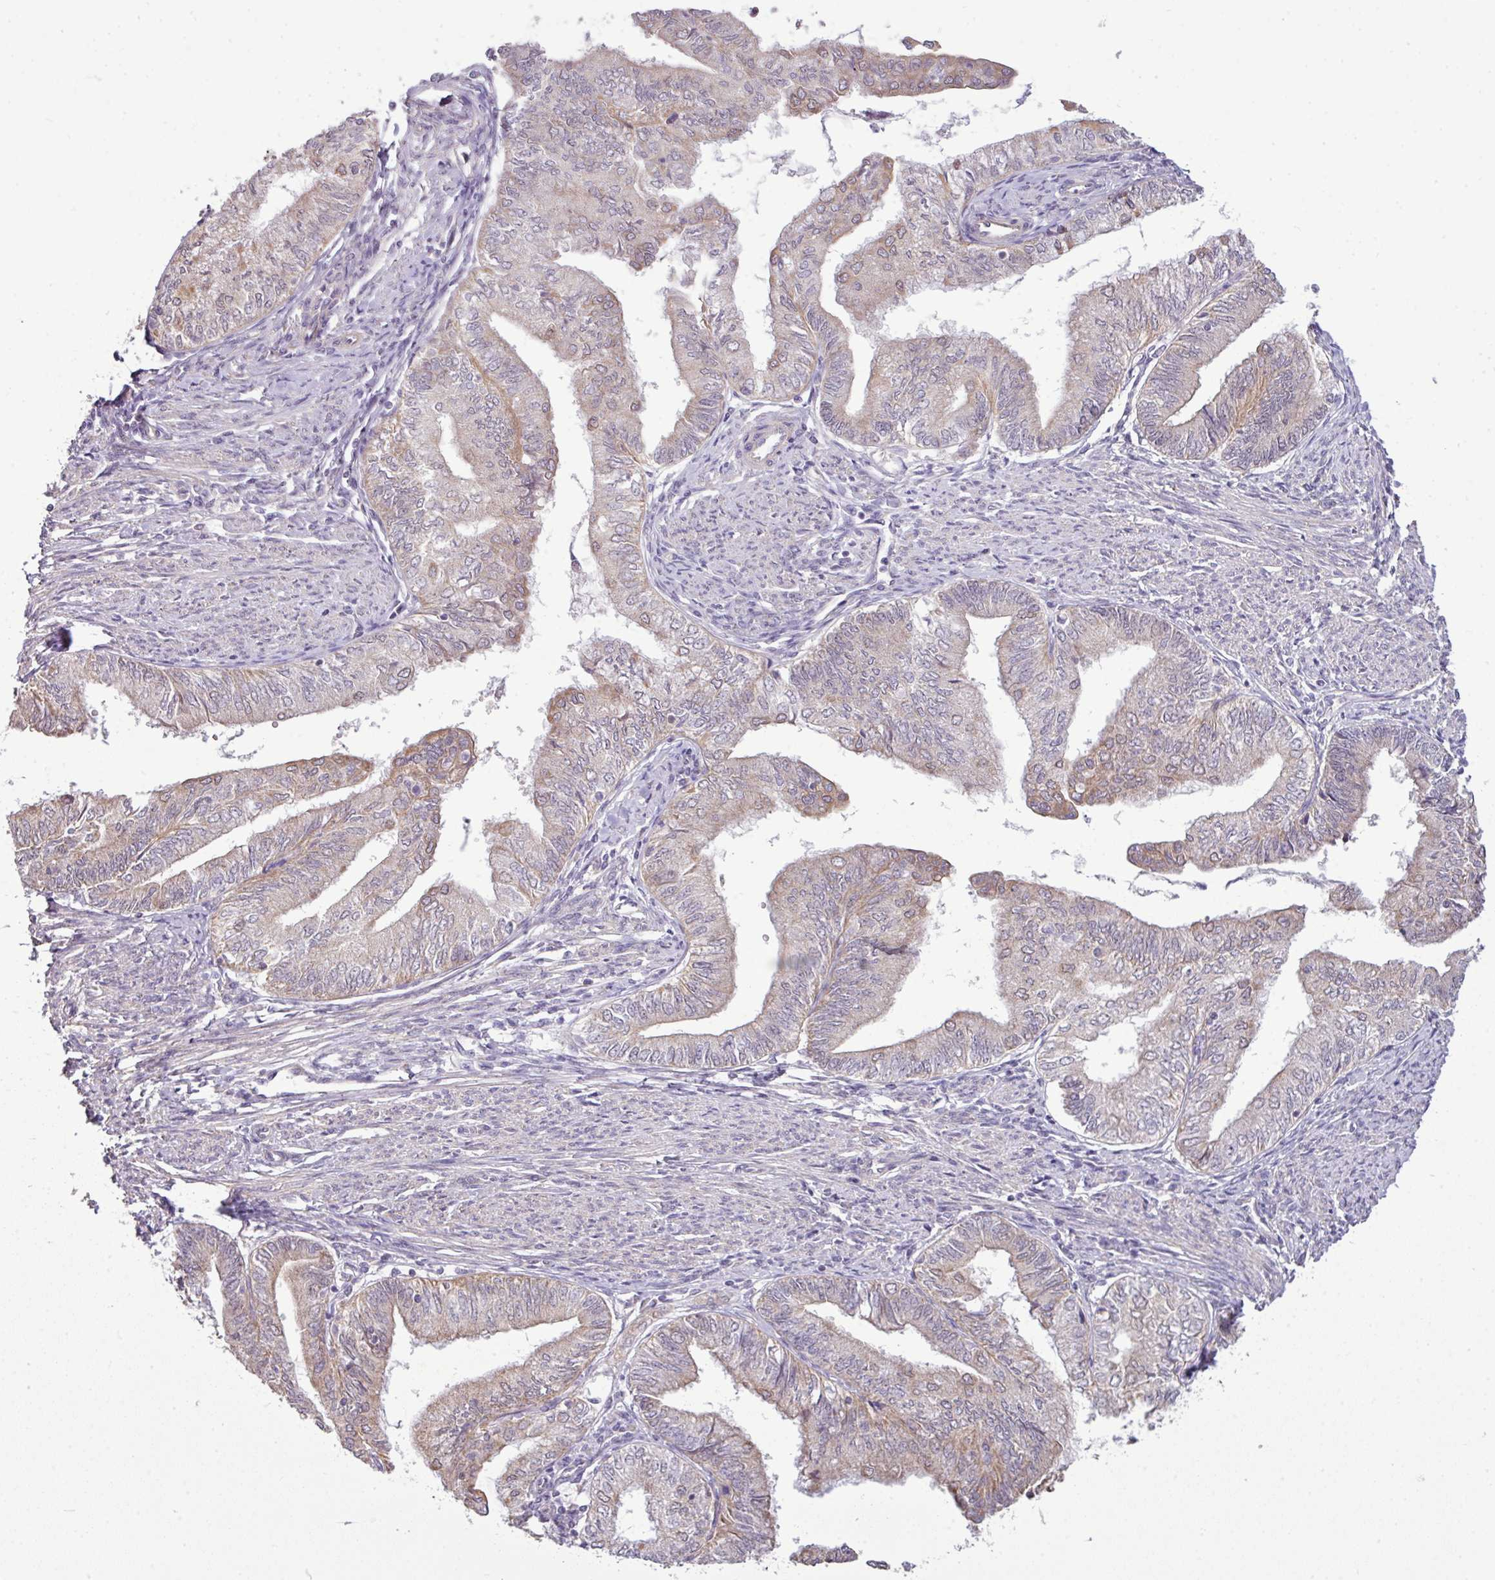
{"staining": {"intensity": "weak", "quantity": "25%-75%", "location": "cytoplasmic/membranous"}, "tissue": "endometrial cancer", "cell_type": "Tumor cells", "image_type": "cancer", "snomed": [{"axis": "morphology", "description": "Adenocarcinoma, NOS"}, {"axis": "topography", "description": "Endometrium"}], "caption": "About 25%-75% of tumor cells in human endometrial cancer show weak cytoplasmic/membranous protein staining as visualized by brown immunohistochemical staining.", "gene": "ZNF217", "patient": {"sex": "female", "age": 66}}